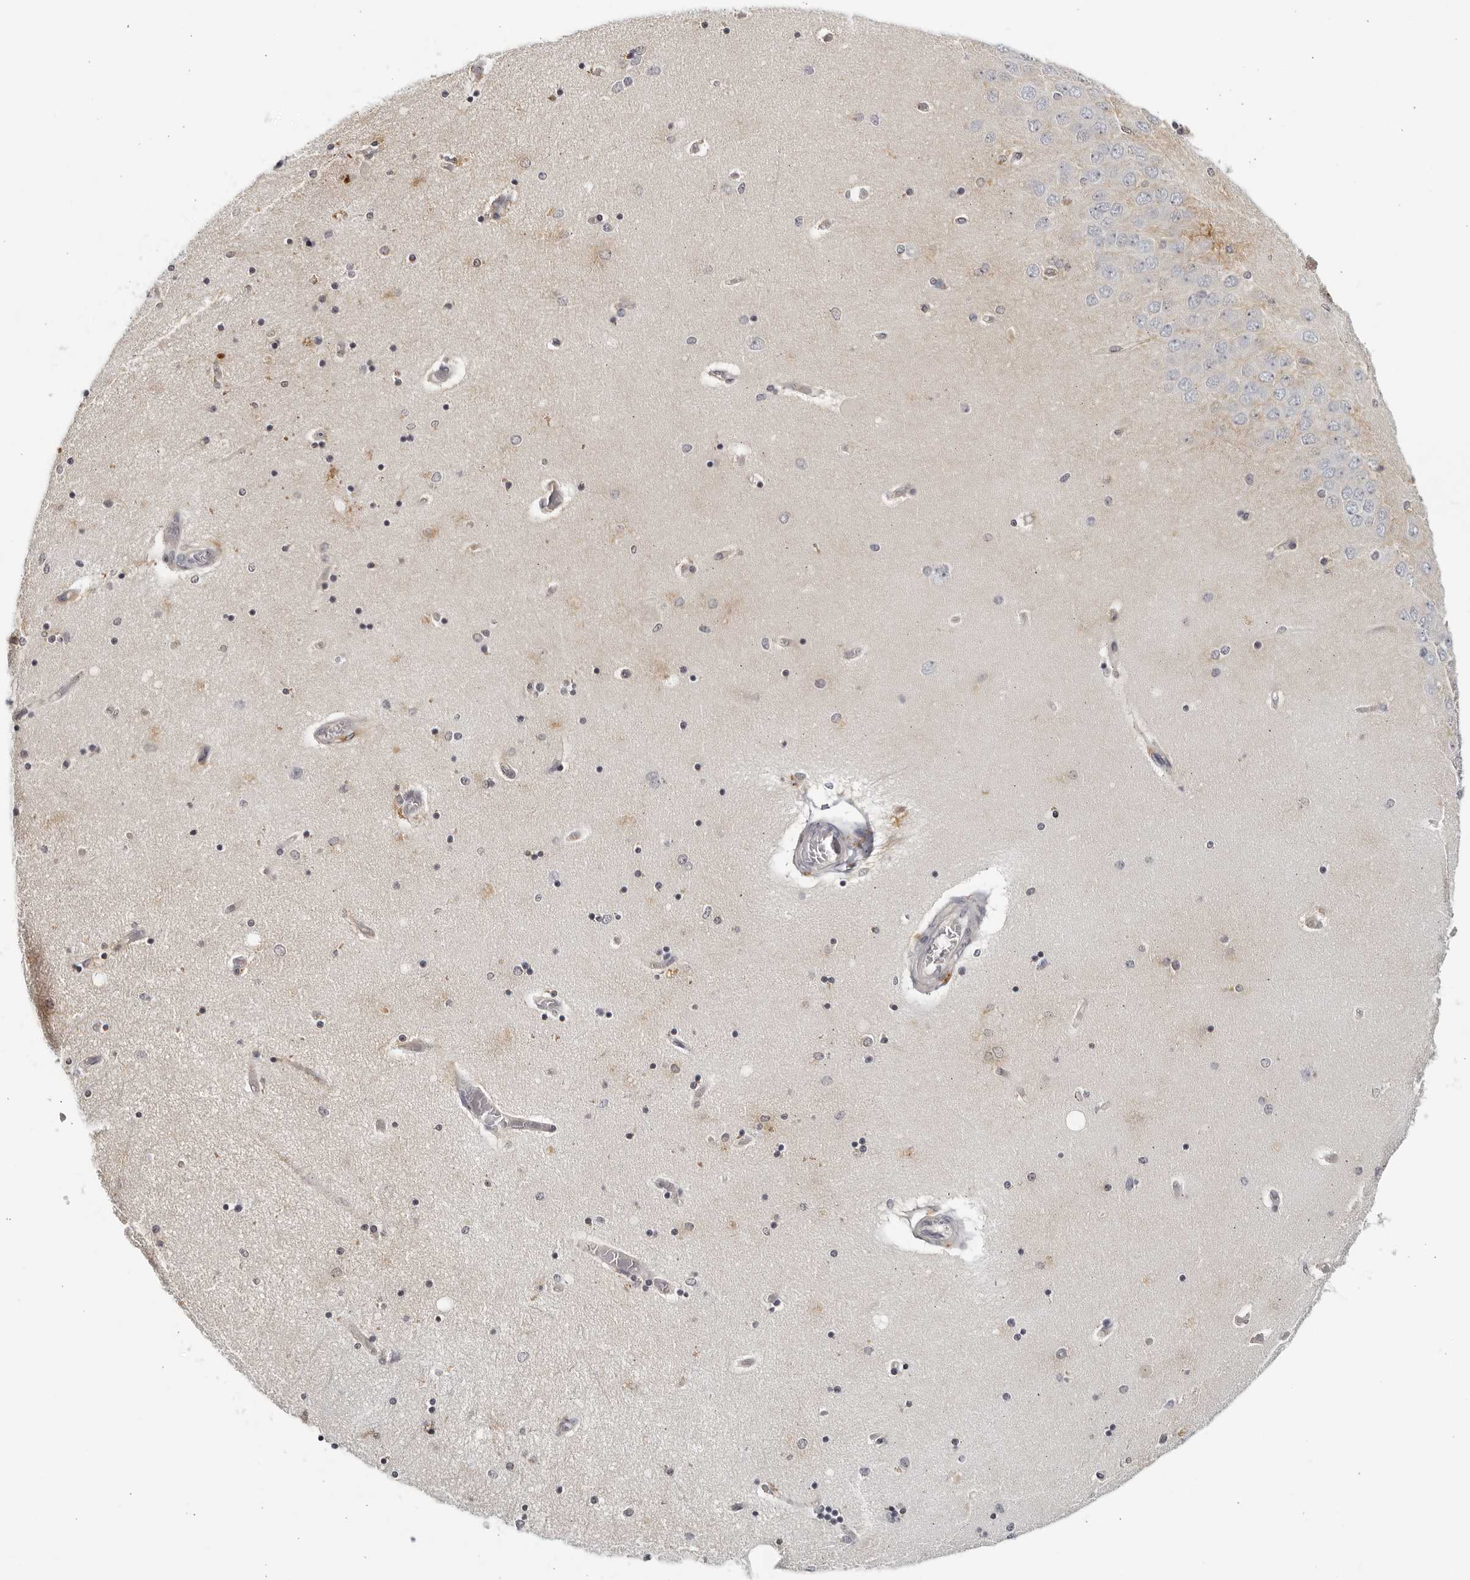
{"staining": {"intensity": "moderate", "quantity": "<25%", "location": "nuclear"}, "tissue": "hippocampus", "cell_type": "Glial cells", "image_type": "normal", "snomed": [{"axis": "morphology", "description": "Normal tissue, NOS"}, {"axis": "topography", "description": "Hippocampus"}], "caption": "Immunohistochemistry (DAB) staining of benign human hippocampus demonstrates moderate nuclear protein positivity in about <25% of glial cells. The staining was performed using DAB, with brown indicating positive protein expression. Nuclei are stained blue with hematoxylin.", "gene": "STRADB", "patient": {"sex": "female", "age": 54}}